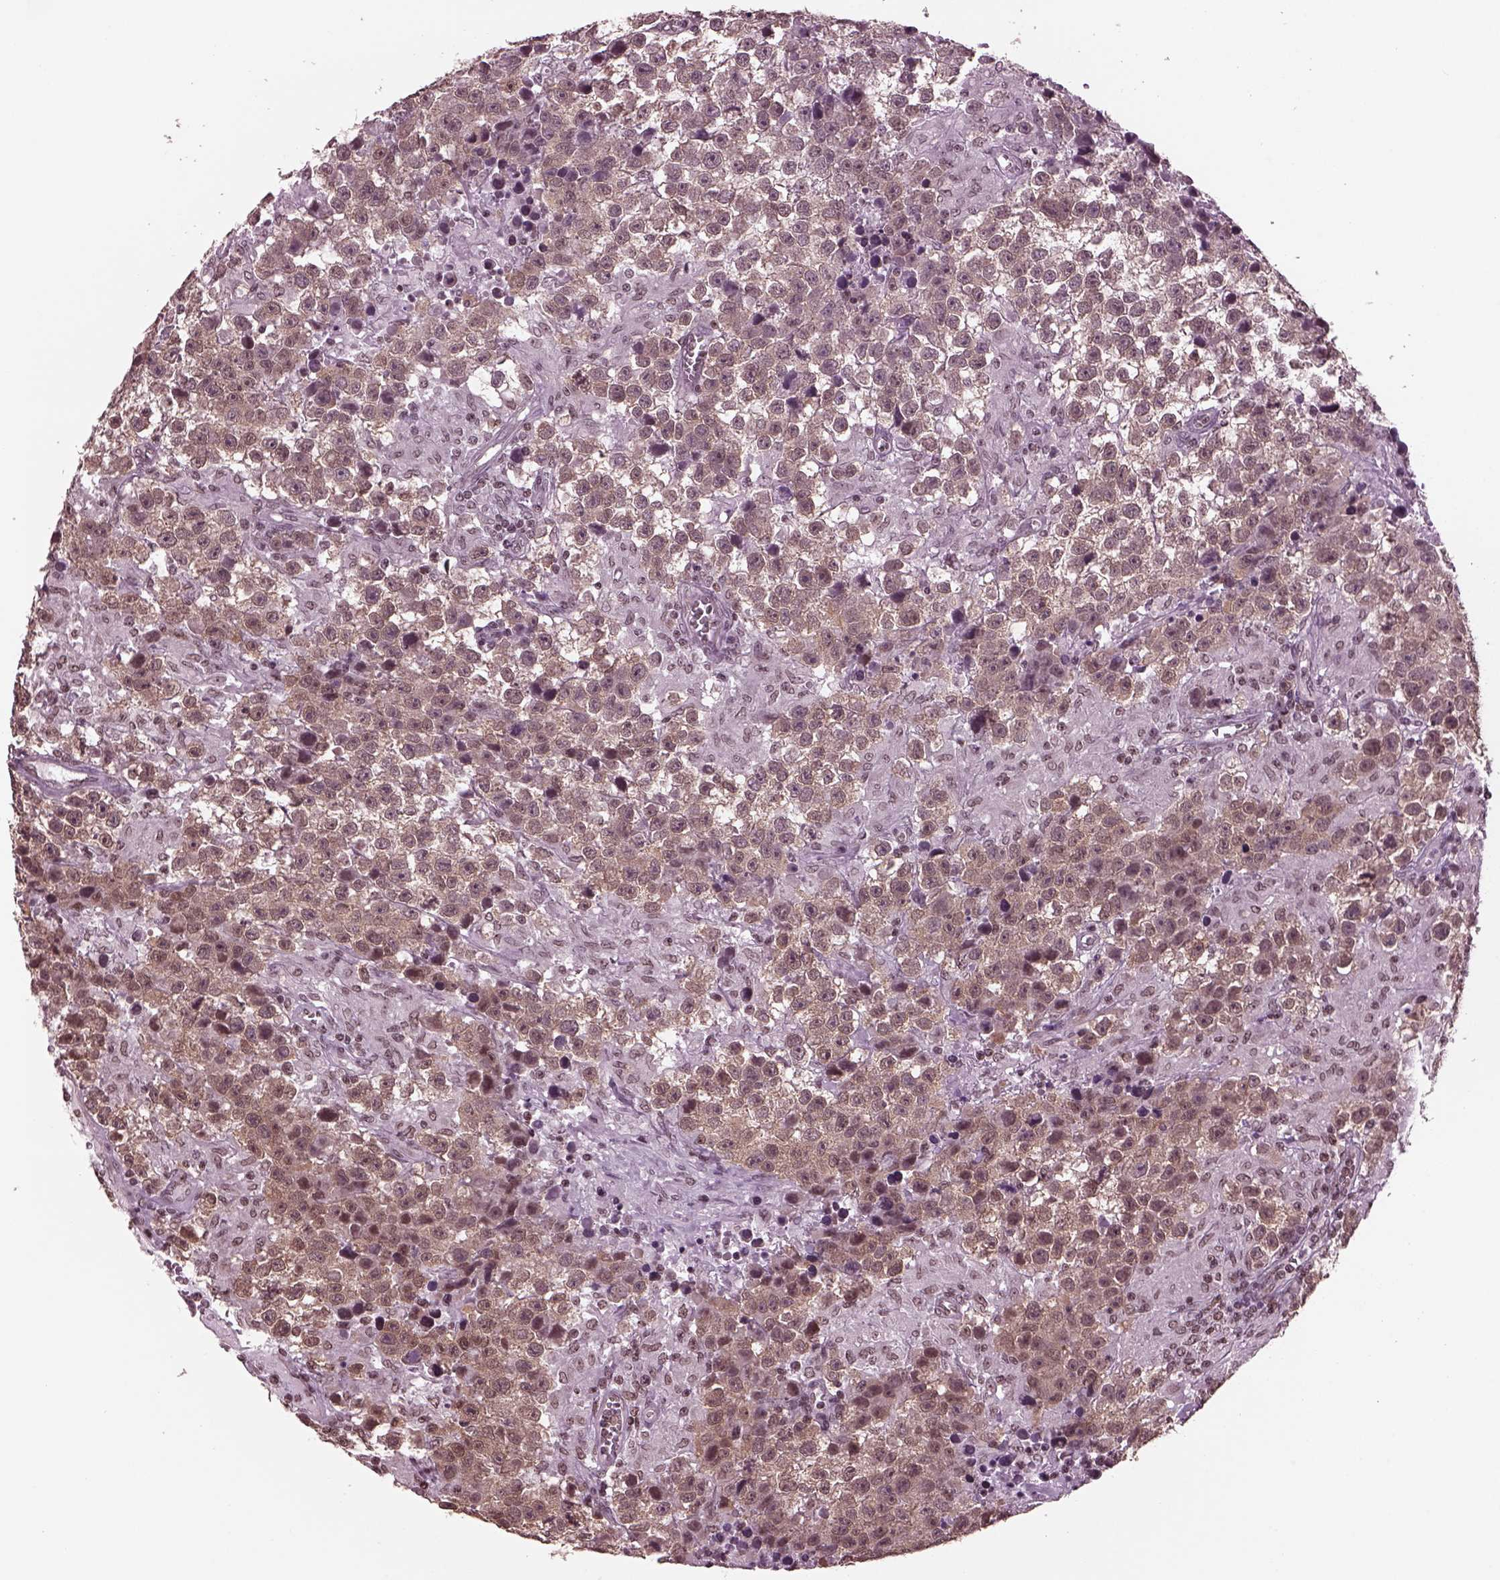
{"staining": {"intensity": "weak", "quantity": ">75%", "location": "cytoplasmic/membranous"}, "tissue": "testis cancer", "cell_type": "Tumor cells", "image_type": "cancer", "snomed": [{"axis": "morphology", "description": "Seminoma, NOS"}, {"axis": "topography", "description": "Testis"}], "caption": "This histopathology image reveals testis cancer stained with IHC to label a protein in brown. The cytoplasmic/membranous of tumor cells show weak positivity for the protein. Nuclei are counter-stained blue.", "gene": "RUVBL2", "patient": {"sex": "male", "age": 43}}